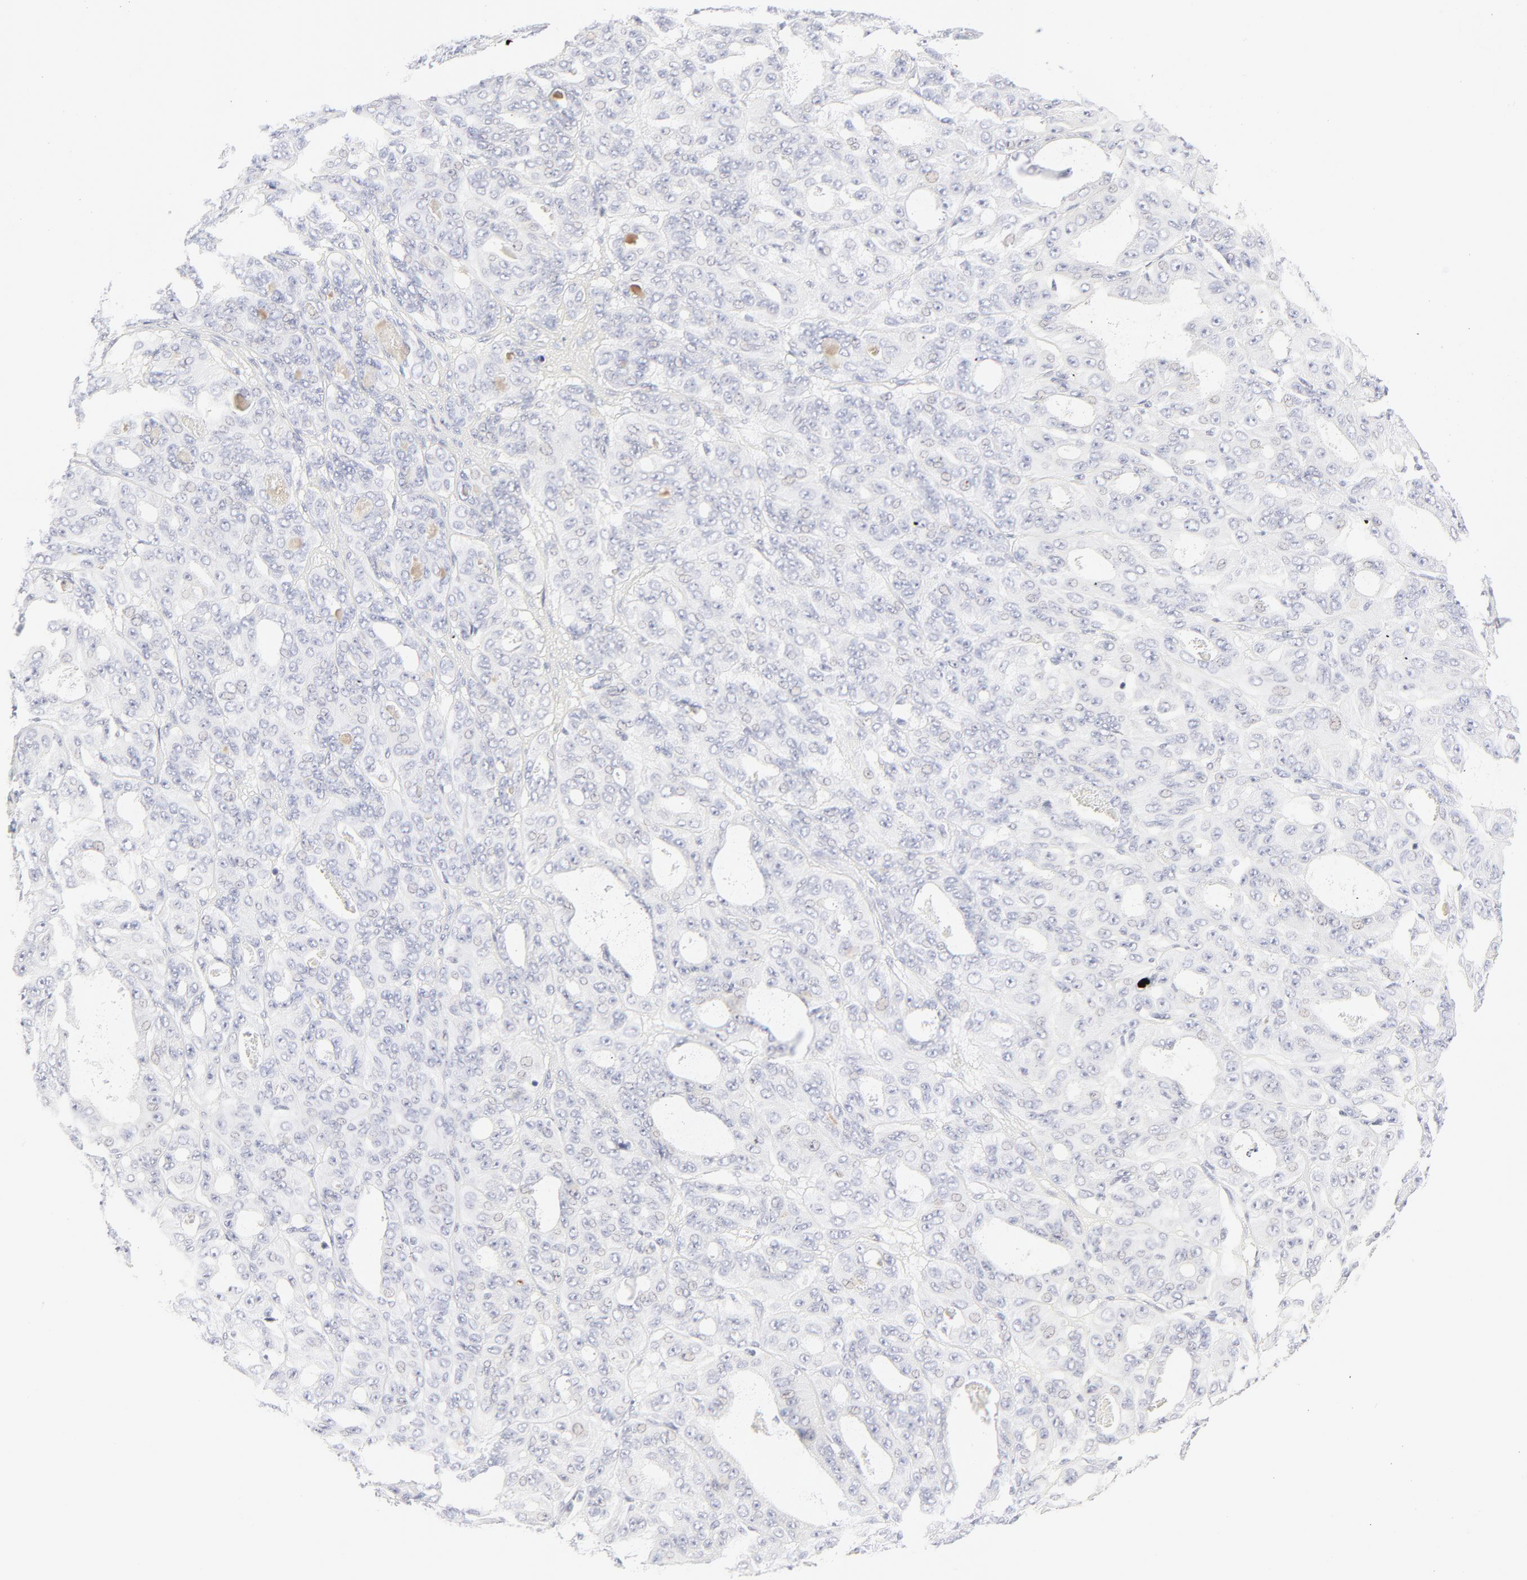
{"staining": {"intensity": "negative", "quantity": "none", "location": "none"}, "tissue": "ovarian cancer", "cell_type": "Tumor cells", "image_type": "cancer", "snomed": [{"axis": "morphology", "description": "Carcinoma, endometroid"}, {"axis": "topography", "description": "Ovary"}], "caption": "Human ovarian endometroid carcinoma stained for a protein using IHC shows no expression in tumor cells.", "gene": "NPNT", "patient": {"sex": "female", "age": 61}}